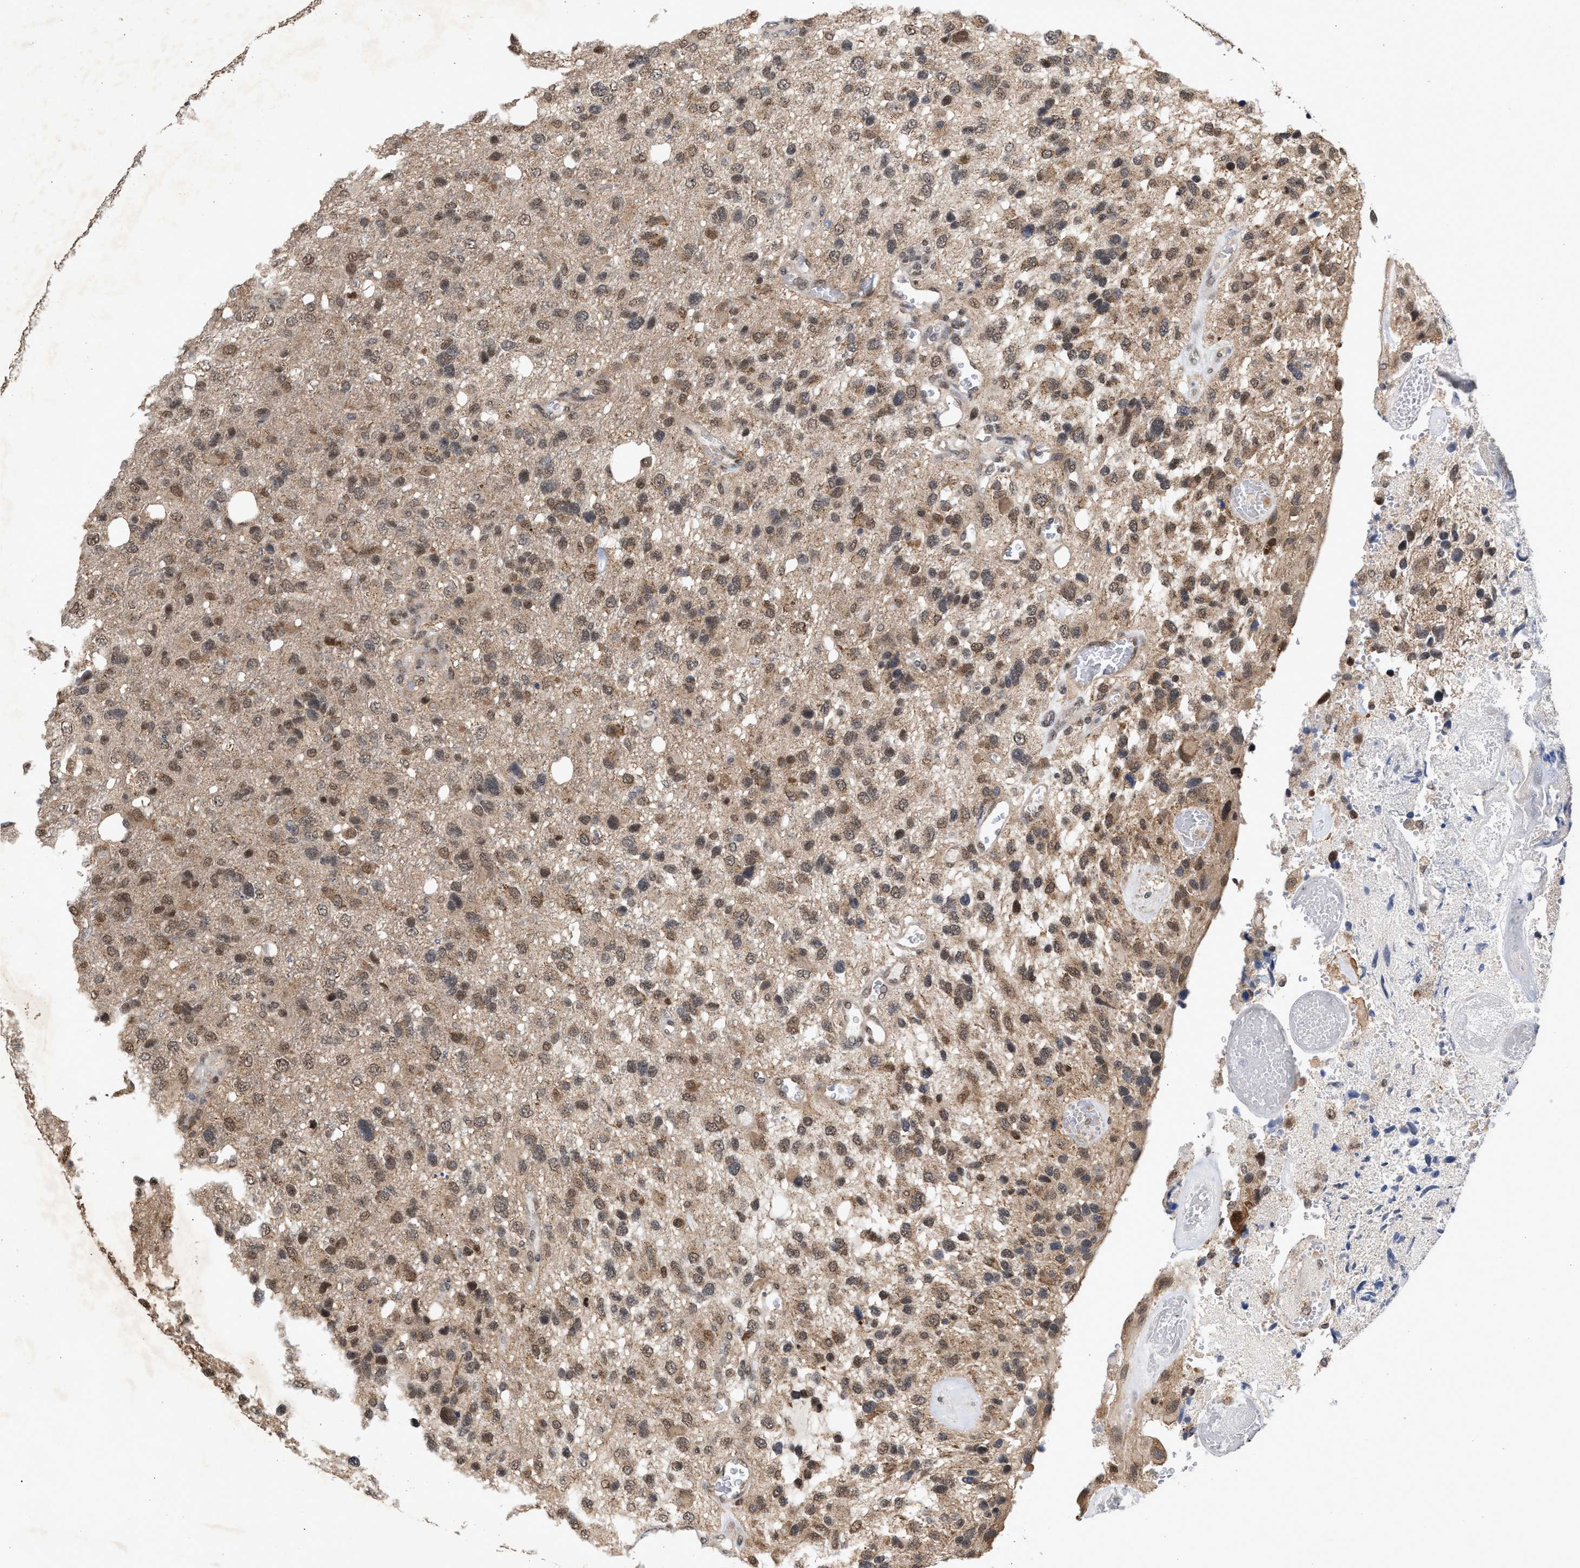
{"staining": {"intensity": "weak", "quantity": ">75%", "location": "cytoplasmic/membranous"}, "tissue": "glioma", "cell_type": "Tumor cells", "image_type": "cancer", "snomed": [{"axis": "morphology", "description": "Glioma, malignant, High grade"}, {"axis": "topography", "description": "Brain"}], "caption": "Weak cytoplasmic/membranous protein positivity is identified in approximately >75% of tumor cells in glioma.", "gene": "MKNK2", "patient": {"sex": "female", "age": 58}}